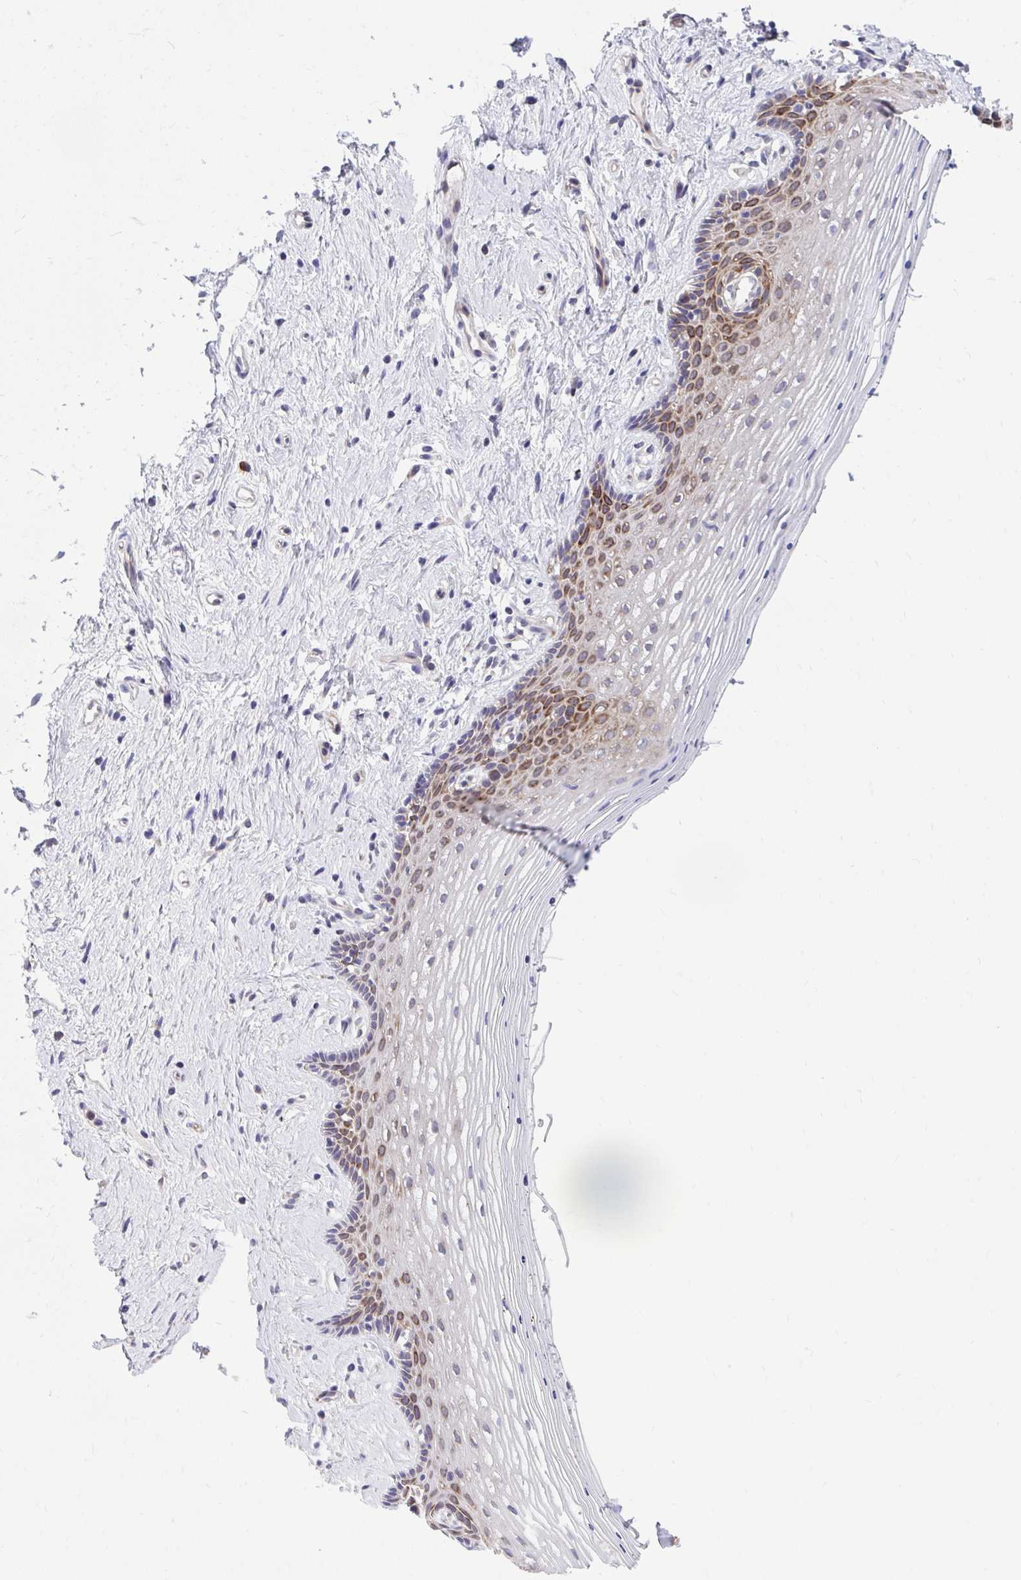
{"staining": {"intensity": "strong", "quantity": "25%-75%", "location": "cytoplasmic/membranous"}, "tissue": "vagina", "cell_type": "Squamous epithelial cells", "image_type": "normal", "snomed": [{"axis": "morphology", "description": "Normal tissue, NOS"}, {"axis": "topography", "description": "Vagina"}], "caption": "The image reveals immunohistochemical staining of unremarkable vagina. There is strong cytoplasmic/membranous staining is appreciated in about 25%-75% of squamous epithelial cells. (Stains: DAB in brown, nuclei in blue, Microscopy: brightfield microscopy at high magnification).", "gene": "SELENON", "patient": {"sex": "female", "age": 42}}